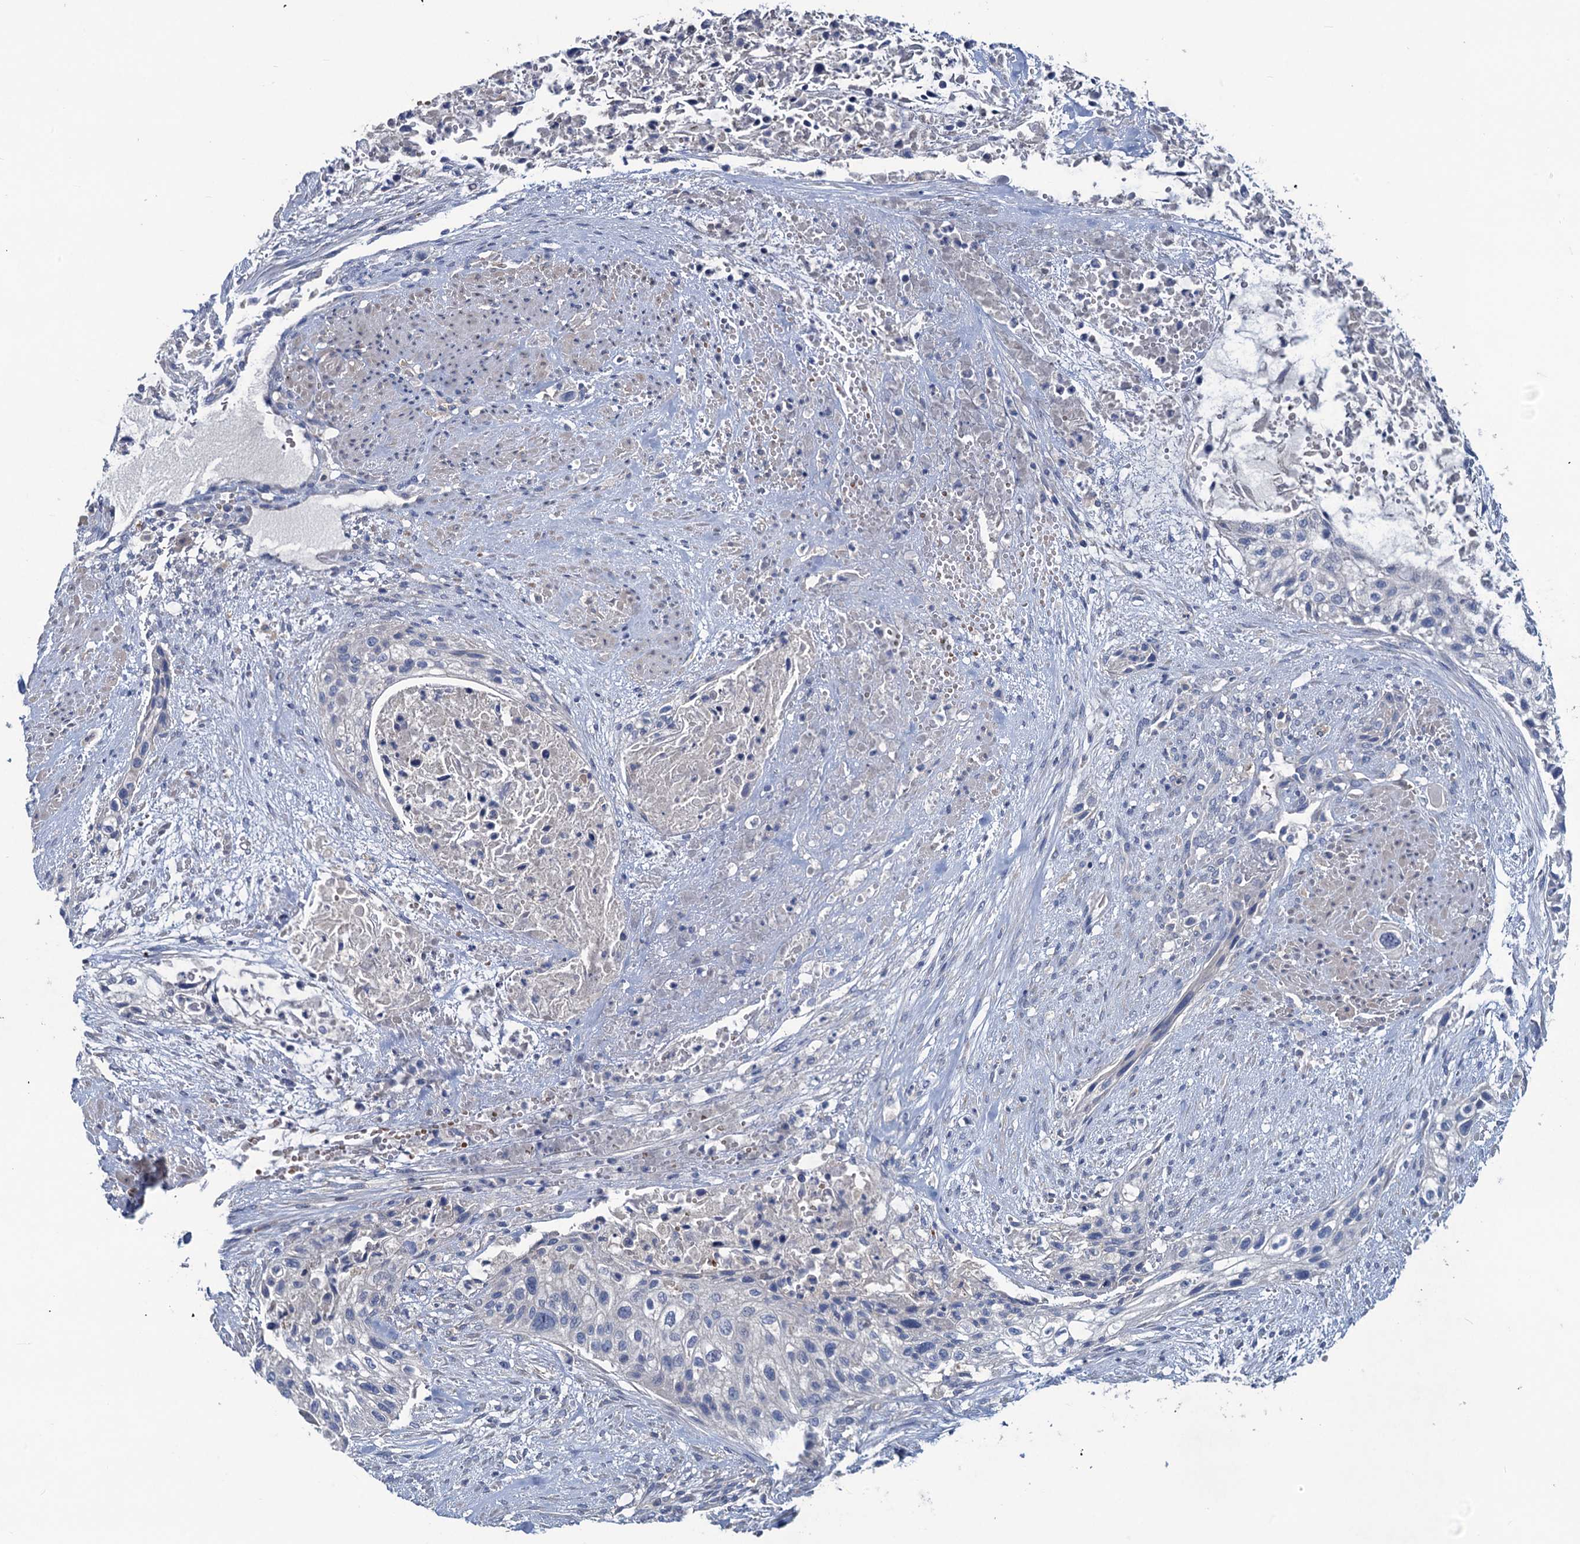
{"staining": {"intensity": "negative", "quantity": "none", "location": "none"}, "tissue": "urothelial cancer", "cell_type": "Tumor cells", "image_type": "cancer", "snomed": [{"axis": "morphology", "description": "Urothelial carcinoma, High grade"}, {"axis": "topography", "description": "Urinary bladder"}], "caption": "DAB immunohistochemical staining of urothelial cancer reveals no significant expression in tumor cells.", "gene": "RTKN2", "patient": {"sex": "male", "age": 35}}